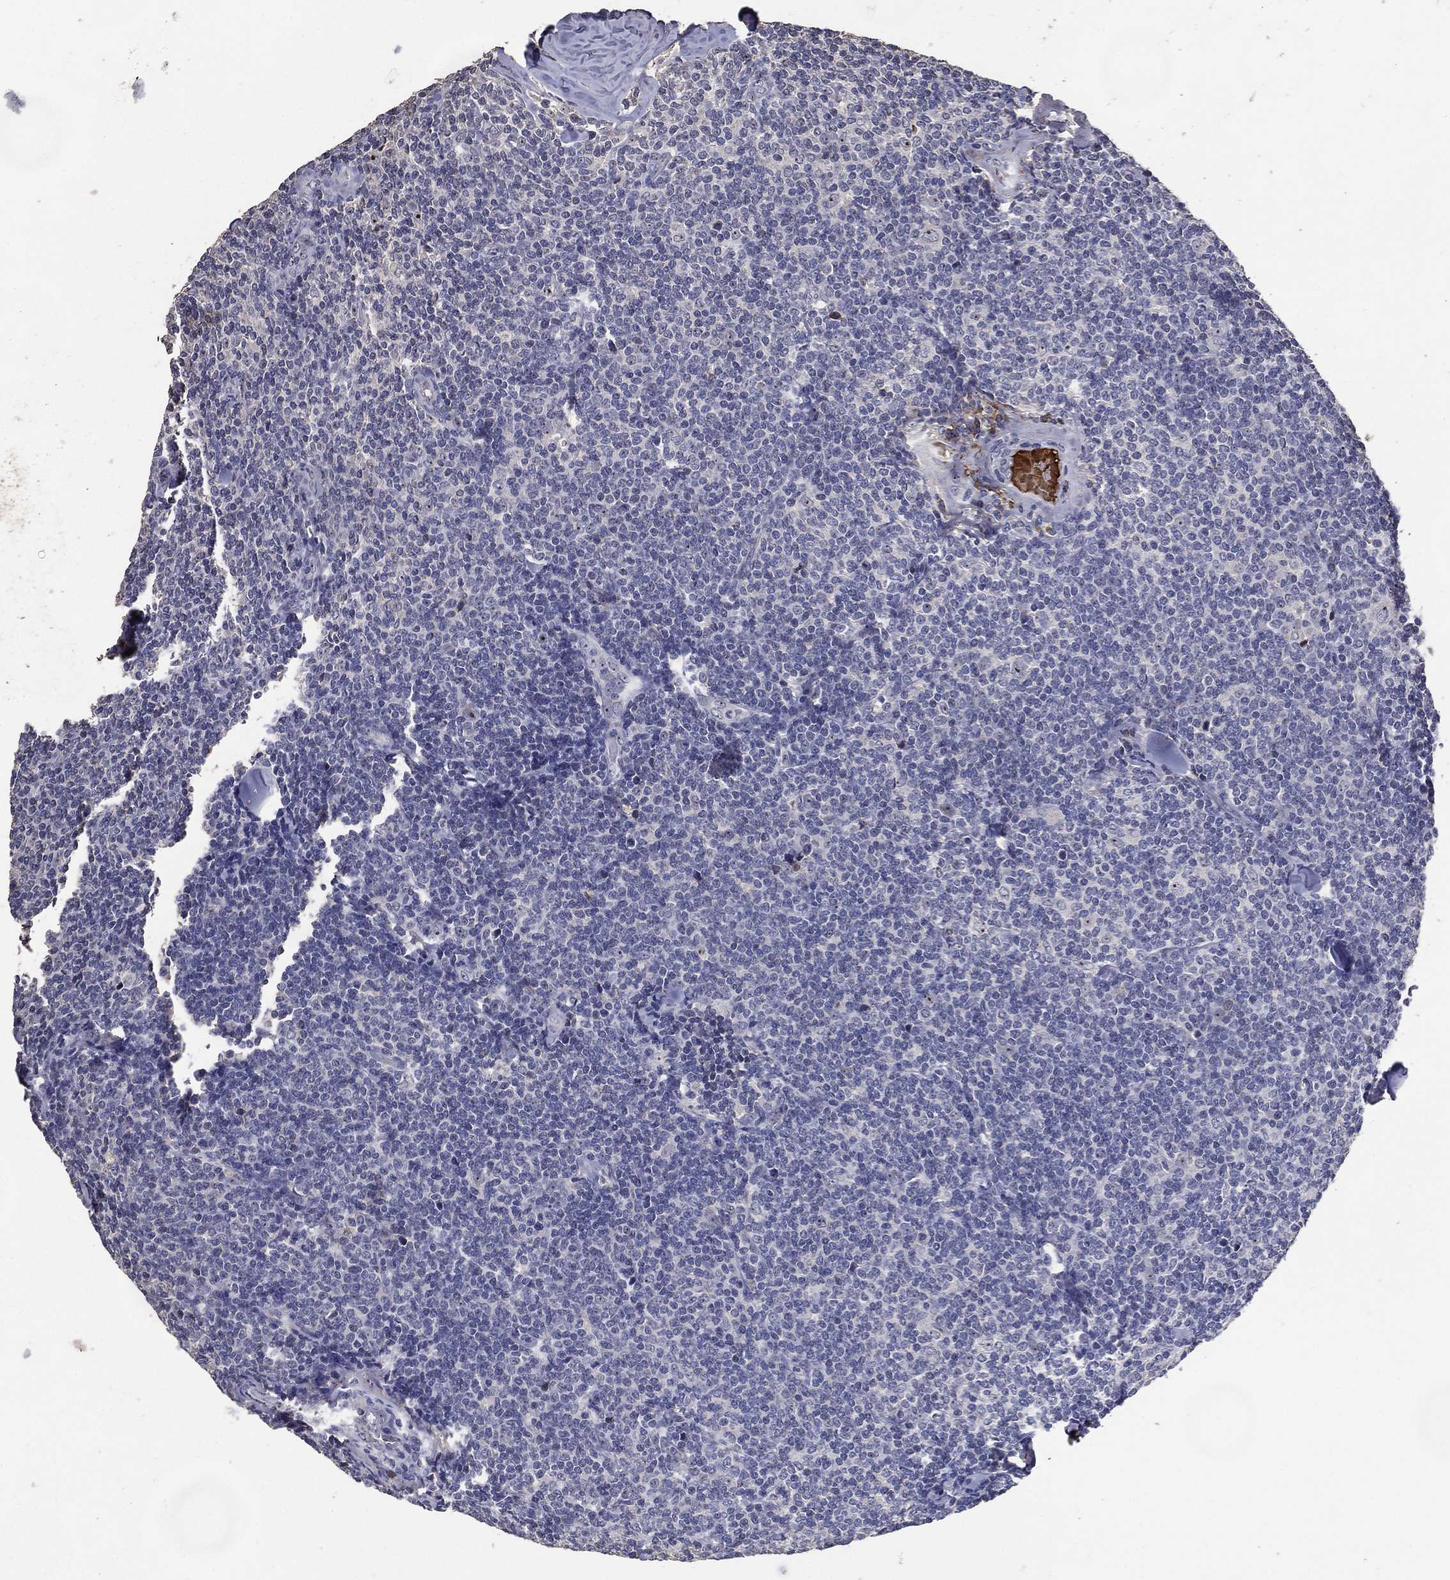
{"staining": {"intensity": "negative", "quantity": "none", "location": "none"}, "tissue": "lymphoma", "cell_type": "Tumor cells", "image_type": "cancer", "snomed": [{"axis": "morphology", "description": "Malignant lymphoma, non-Hodgkin's type, Low grade"}, {"axis": "topography", "description": "Lymph node"}], "caption": "Lymphoma was stained to show a protein in brown. There is no significant staining in tumor cells.", "gene": "EFNA1", "patient": {"sex": "female", "age": 56}}